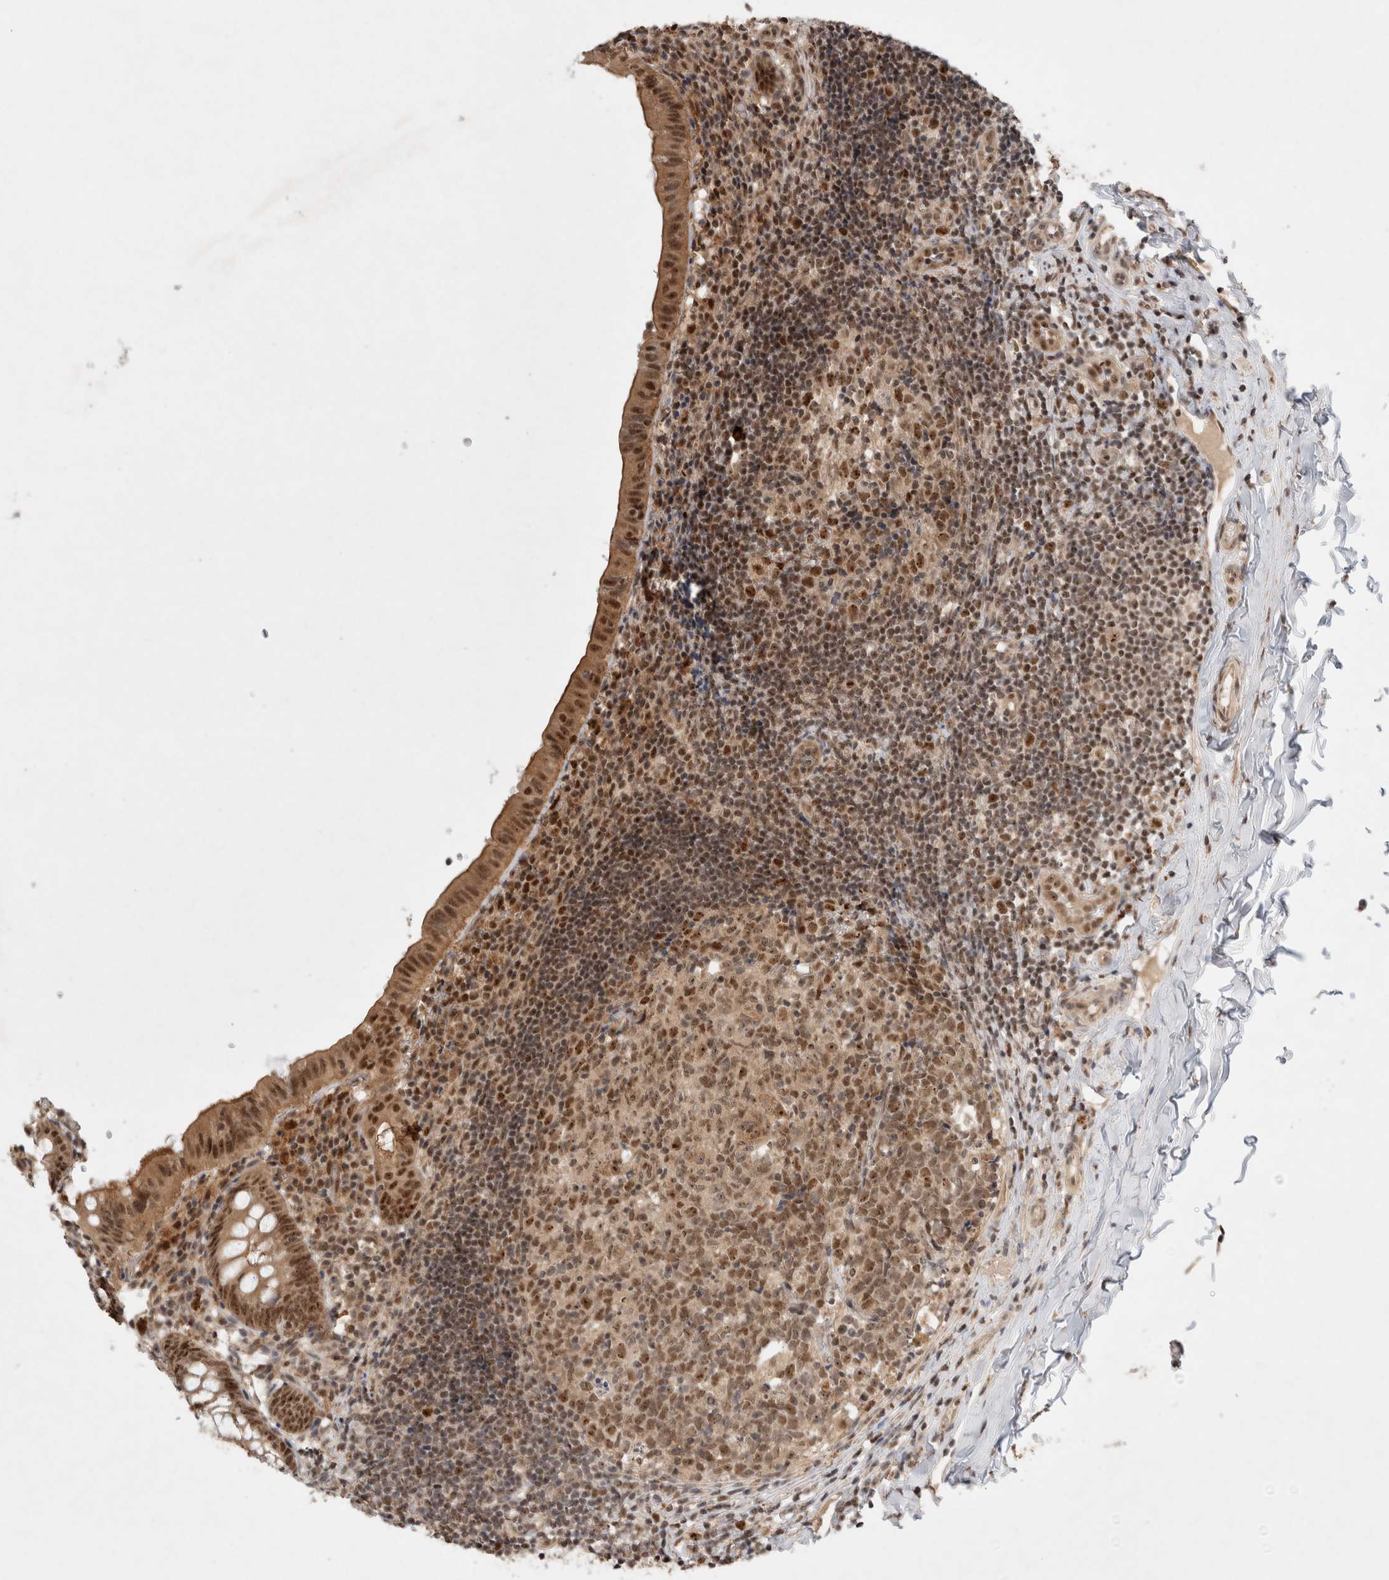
{"staining": {"intensity": "strong", "quantity": "25%-75%", "location": "cytoplasmic/membranous,nuclear"}, "tissue": "appendix", "cell_type": "Glandular cells", "image_type": "normal", "snomed": [{"axis": "morphology", "description": "Normal tissue, NOS"}, {"axis": "topography", "description": "Appendix"}], "caption": "Glandular cells exhibit high levels of strong cytoplasmic/membranous,nuclear positivity in approximately 25%-75% of cells in benign human appendix.", "gene": "MPHOSPH6", "patient": {"sex": "male", "age": 8}}